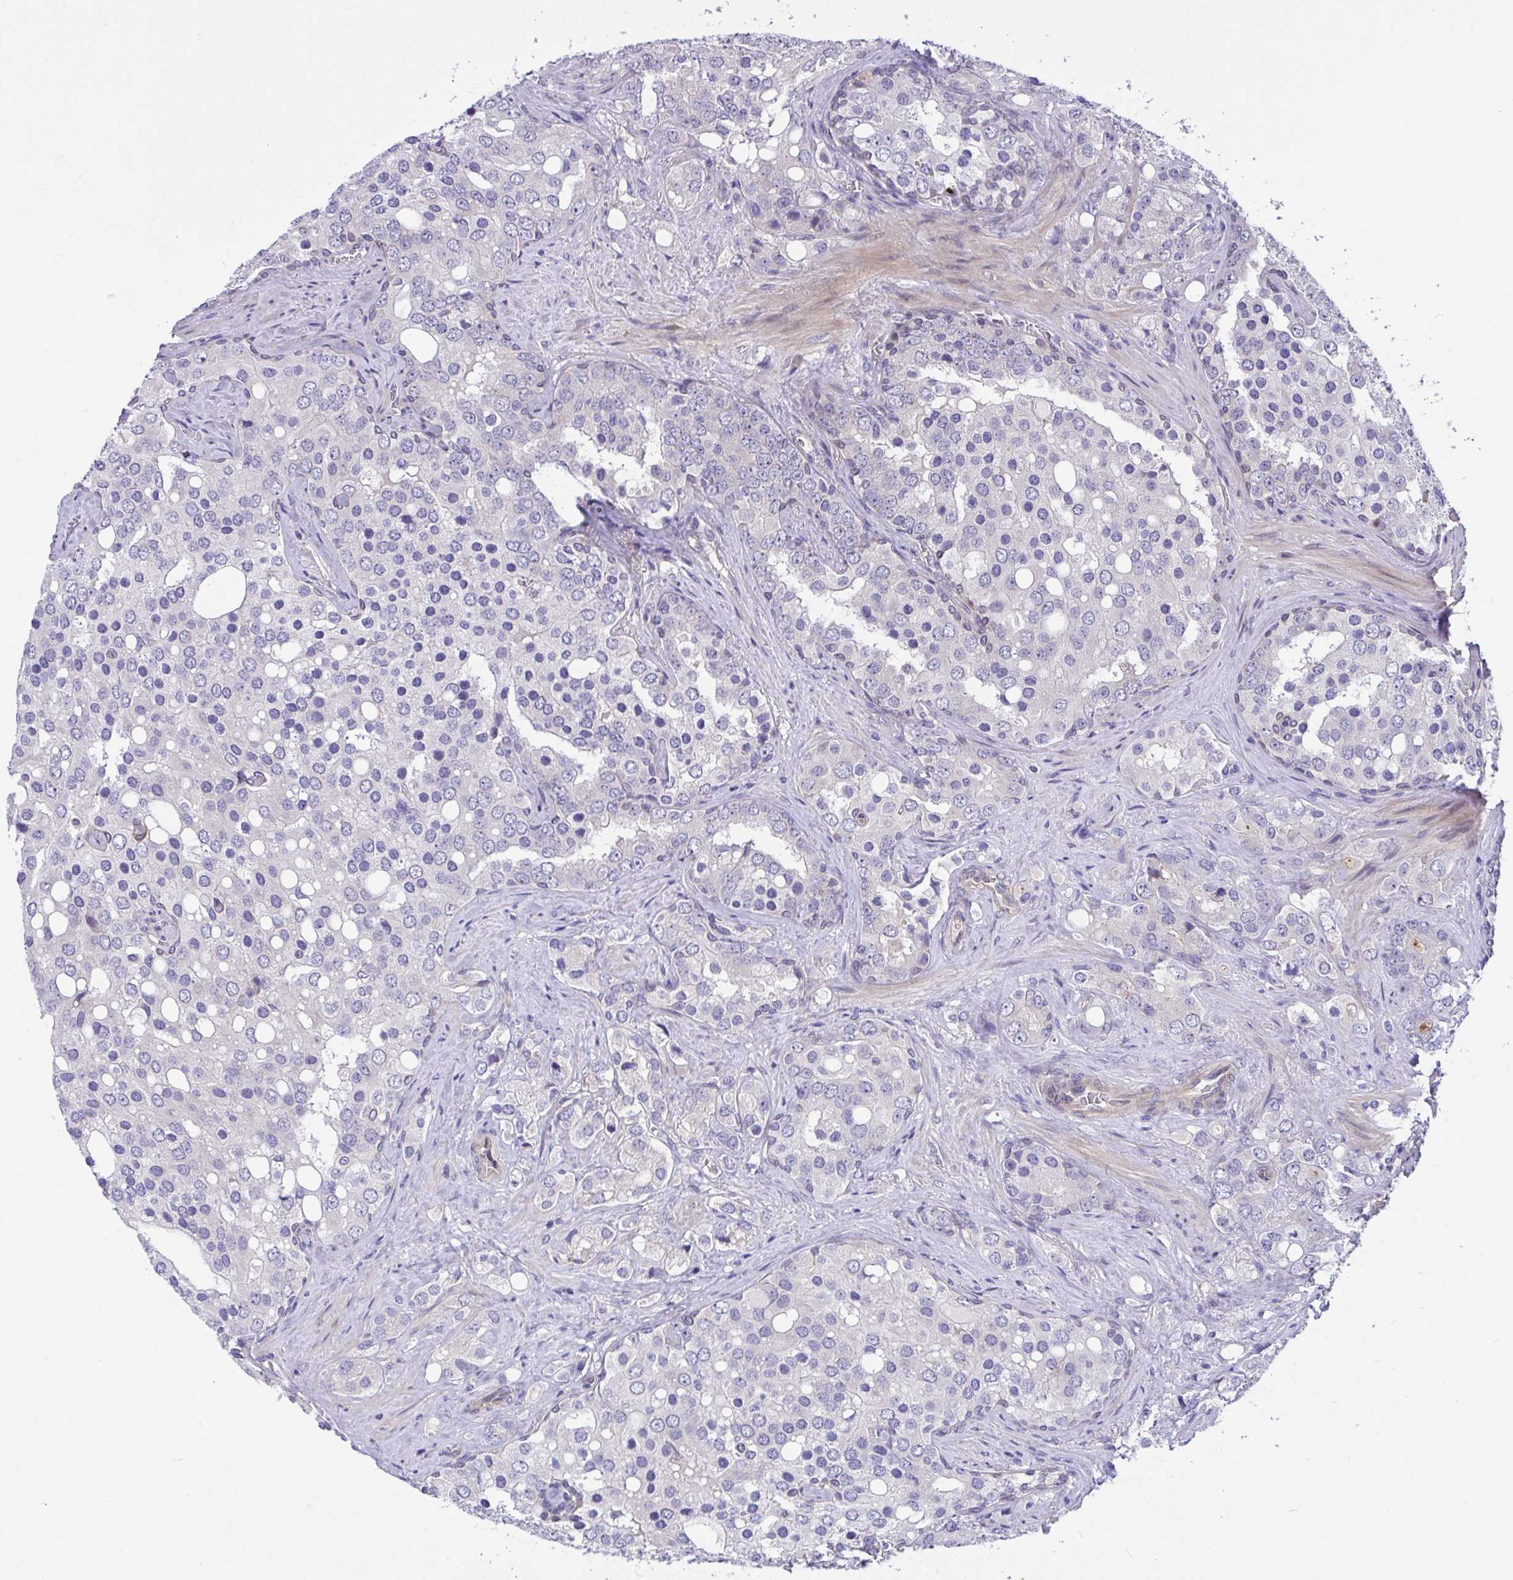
{"staining": {"intensity": "negative", "quantity": "none", "location": "none"}, "tissue": "prostate cancer", "cell_type": "Tumor cells", "image_type": "cancer", "snomed": [{"axis": "morphology", "description": "Adenocarcinoma, High grade"}, {"axis": "topography", "description": "Prostate"}], "caption": "Photomicrograph shows no protein staining in tumor cells of prostate adenocarcinoma (high-grade) tissue.", "gene": "RHOXF1", "patient": {"sex": "male", "age": 67}}